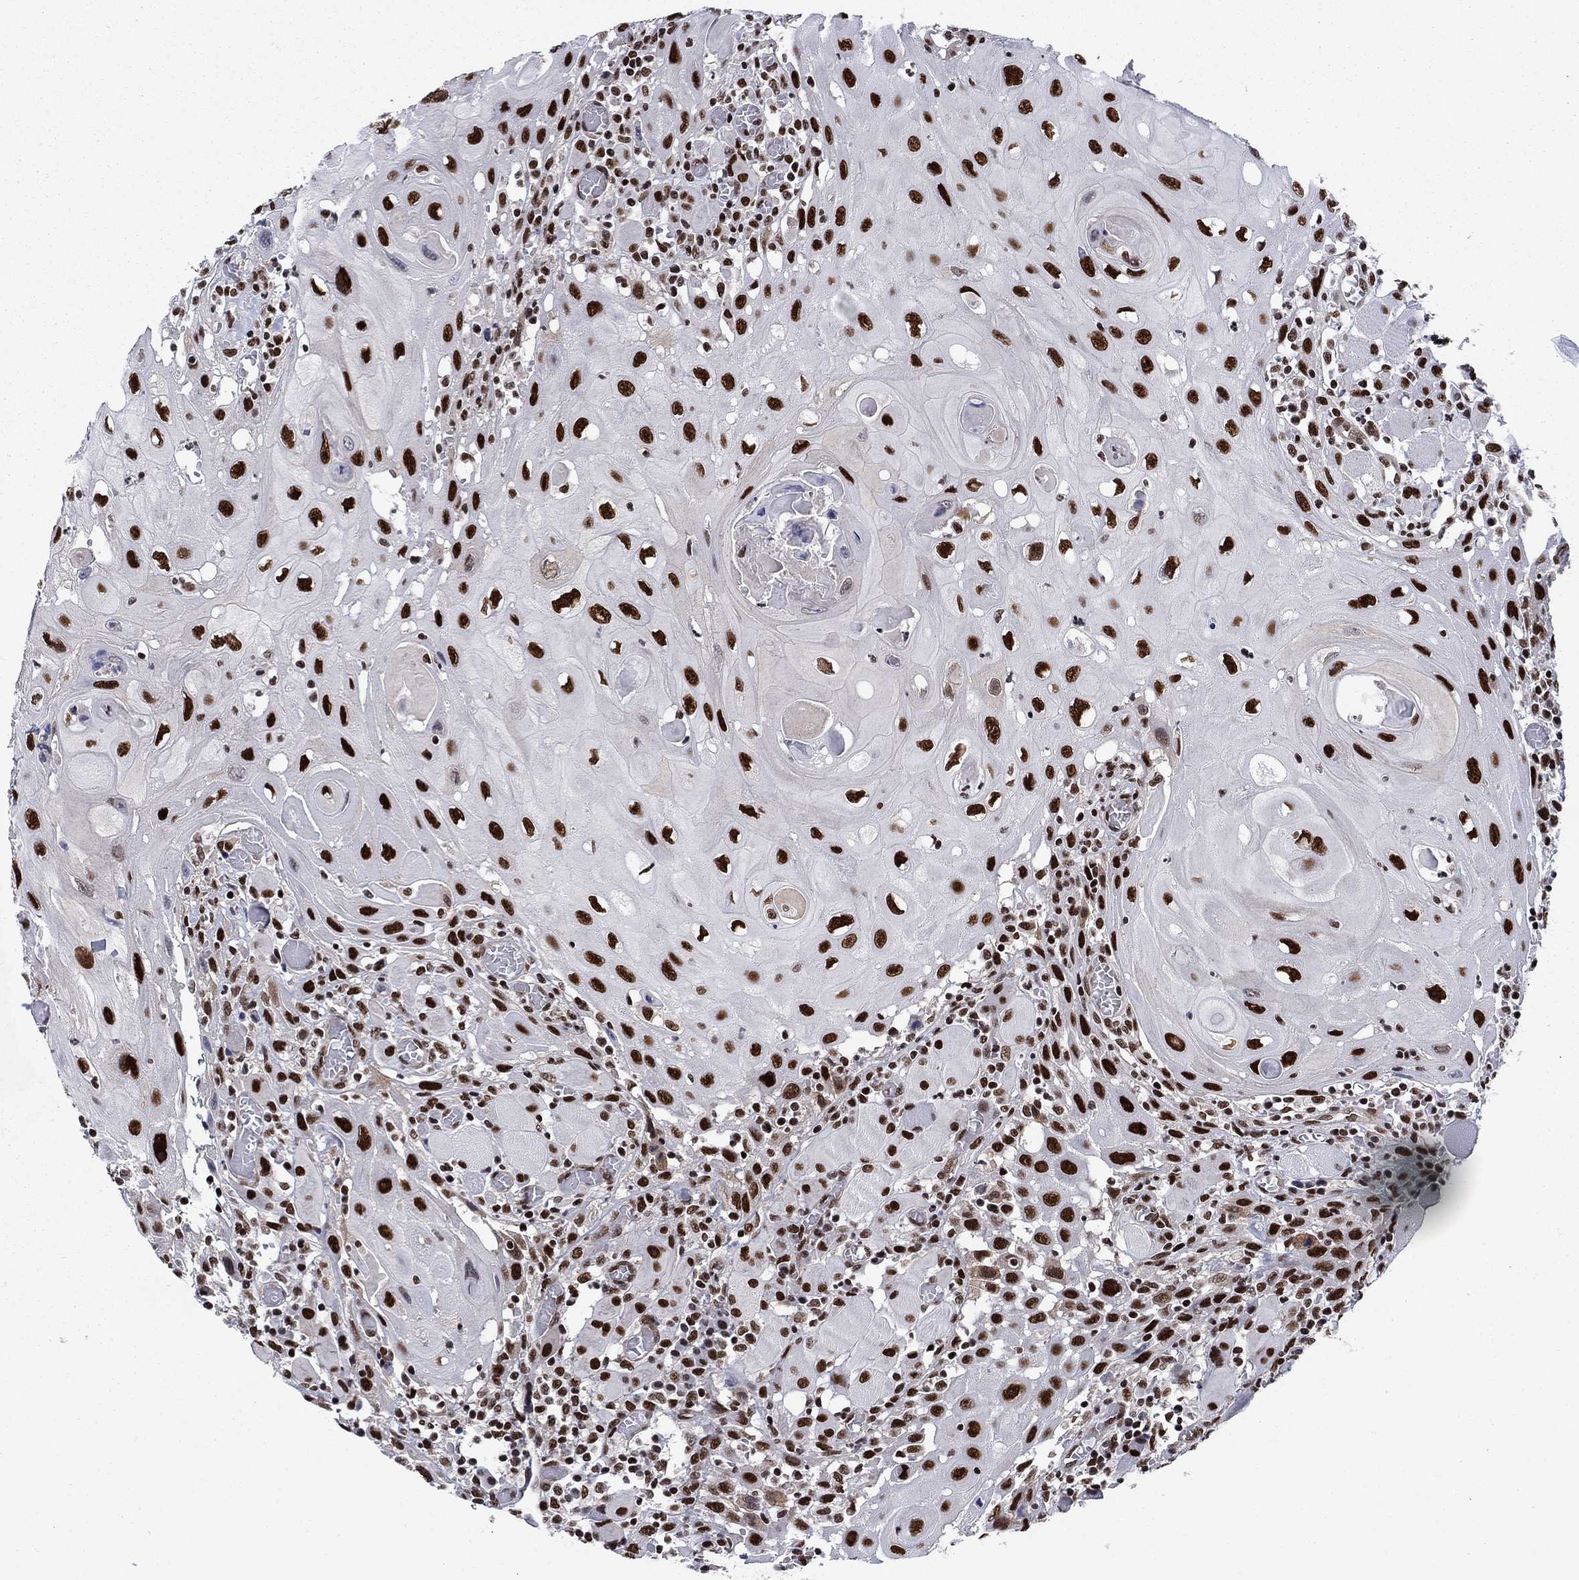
{"staining": {"intensity": "strong", "quantity": ">75%", "location": "nuclear"}, "tissue": "head and neck cancer", "cell_type": "Tumor cells", "image_type": "cancer", "snomed": [{"axis": "morphology", "description": "Normal tissue, NOS"}, {"axis": "morphology", "description": "Squamous cell carcinoma, NOS"}, {"axis": "topography", "description": "Oral tissue"}, {"axis": "topography", "description": "Head-Neck"}], "caption": "A high-resolution histopathology image shows immunohistochemistry (IHC) staining of head and neck cancer (squamous cell carcinoma), which exhibits strong nuclear staining in about >75% of tumor cells.", "gene": "RPRD1B", "patient": {"sex": "male", "age": 71}}